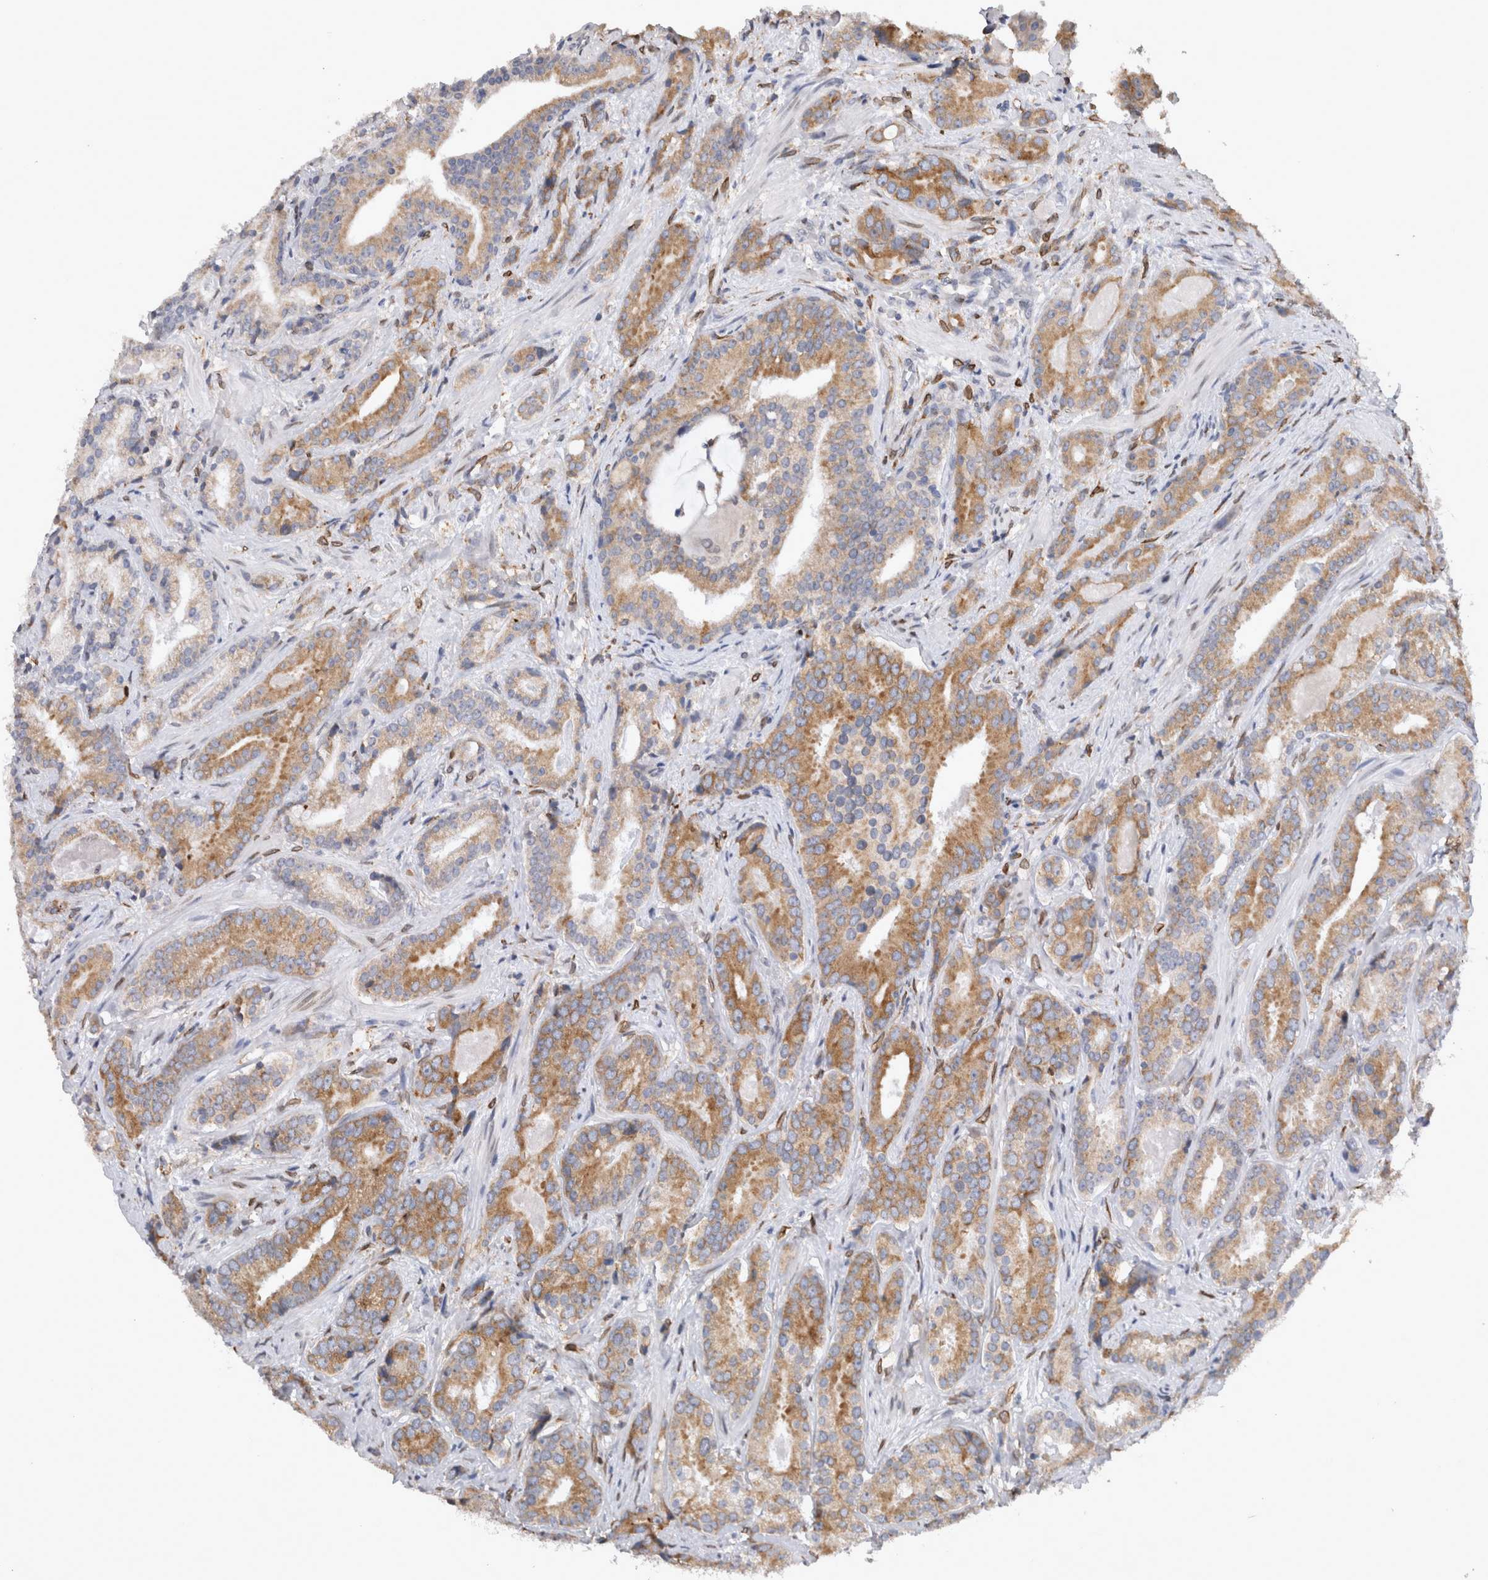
{"staining": {"intensity": "moderate", "quantity": "25%-75%", "location": "cytoplasmic/membranous"}, "tissue": "prostate cancer", "cell_type": "Tumor cells", "image_type": "cancer", "snomed": [{"axis": "morphology", "description": "Adenocarcinoma, Low grade"}, {"axis": "topography", "description": "Prostate"}], "caption": "Immunohistochemical staining of human prostate cancer reveals medium levels of moderate cytoplasmic/membranous staining in about 25%-75% of tumor cells.", "gene": "VCPIP1", "patient": {"sex": "male", "age": 67}}